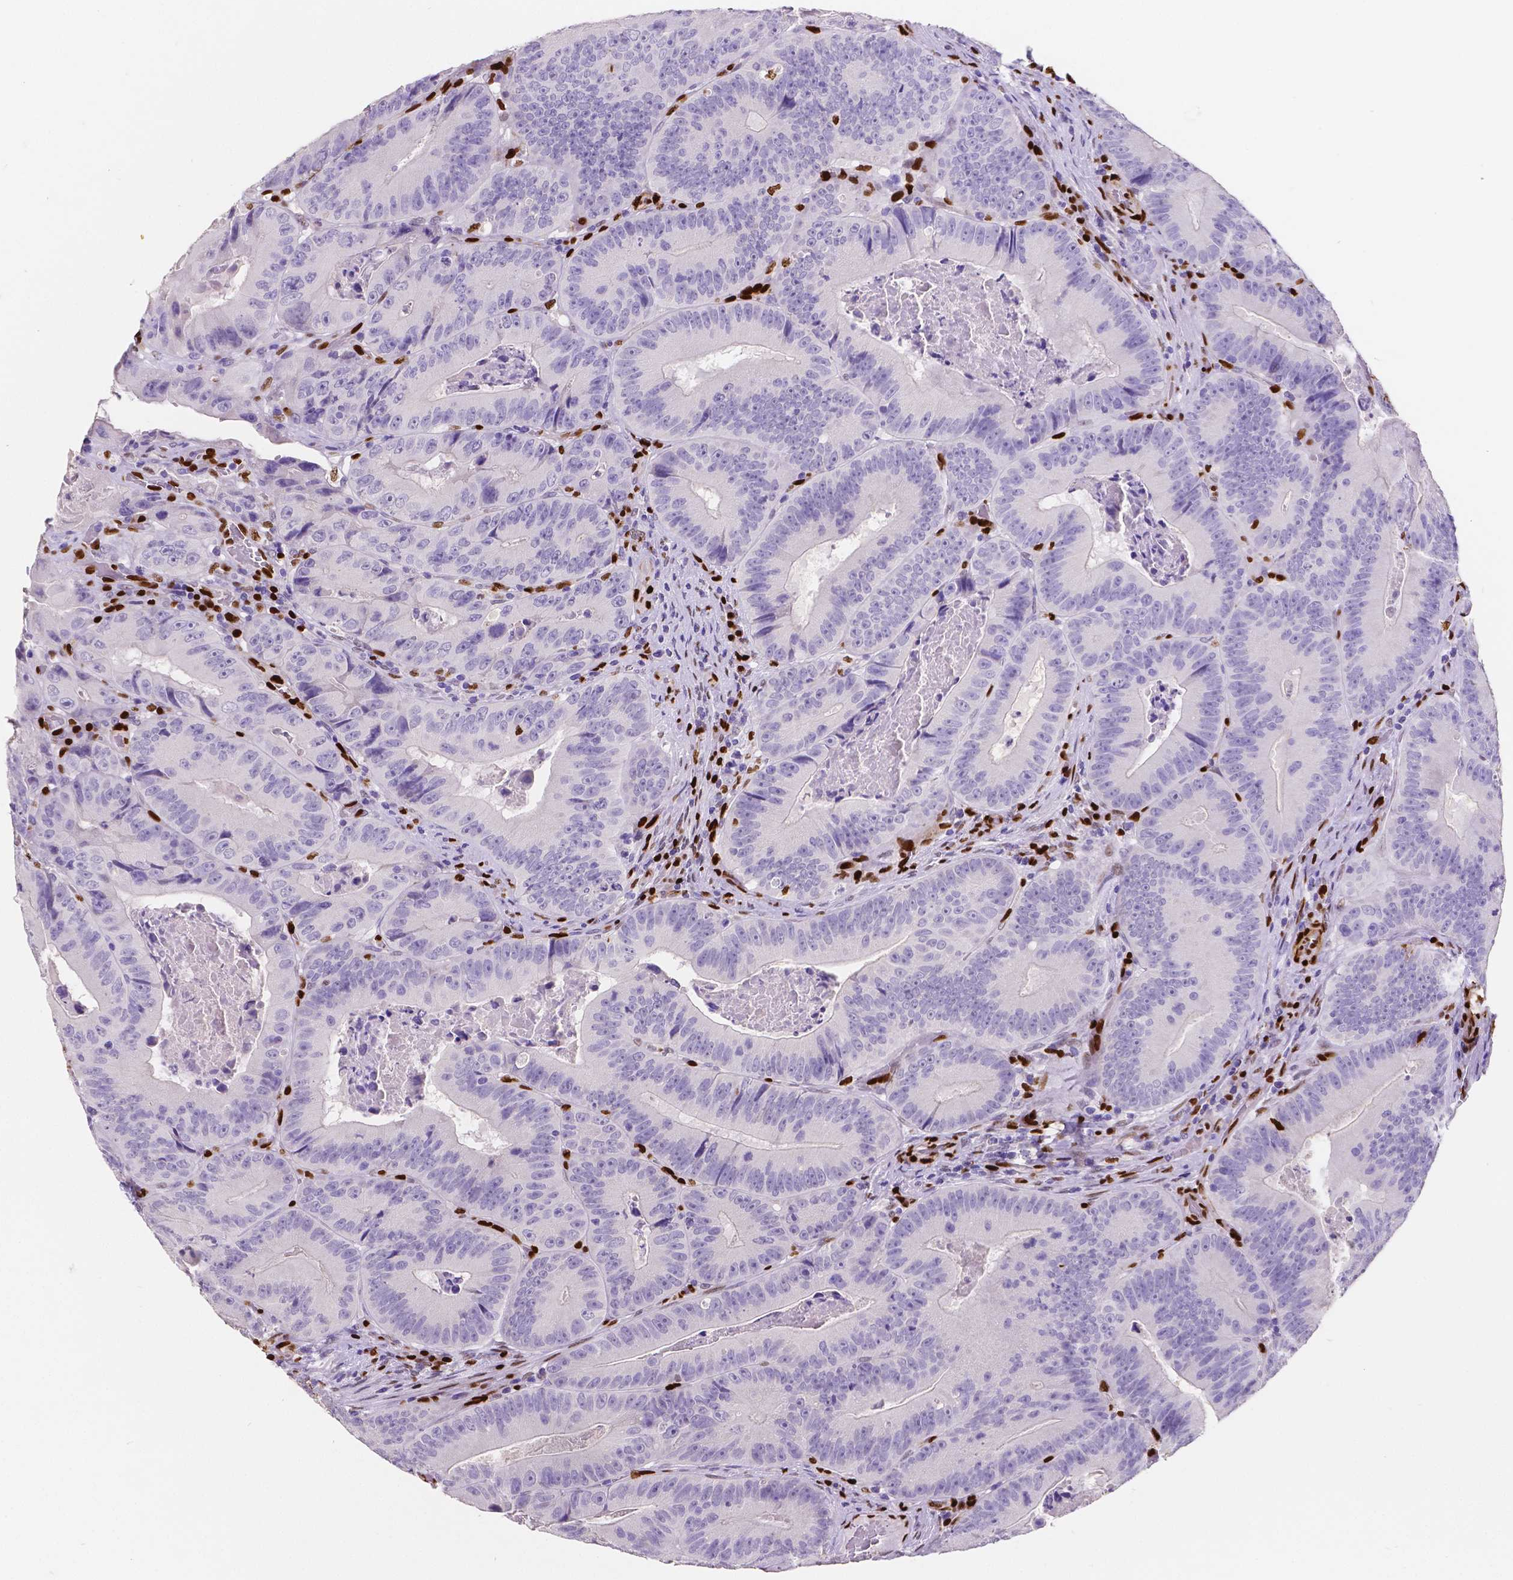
{"staining": {"intensity": "negative", "quantity": "none", "location": "none"}, "tissue": "colorectal cancer", "cell_type": "Tumor cells", "image_type": "cancer", "snomed": [{"axis": "morphology", "description": "Adenocarcinoma, NOS"}, {"axis": "topography", "description": "Colon"}], "caption": "Immunohistochemical staining of human colorectal adenocarcinoma reveals no significant positivity in tumor cells.", "gene": "MEF2C", "patient": {"sex": "female", "age": 86}}